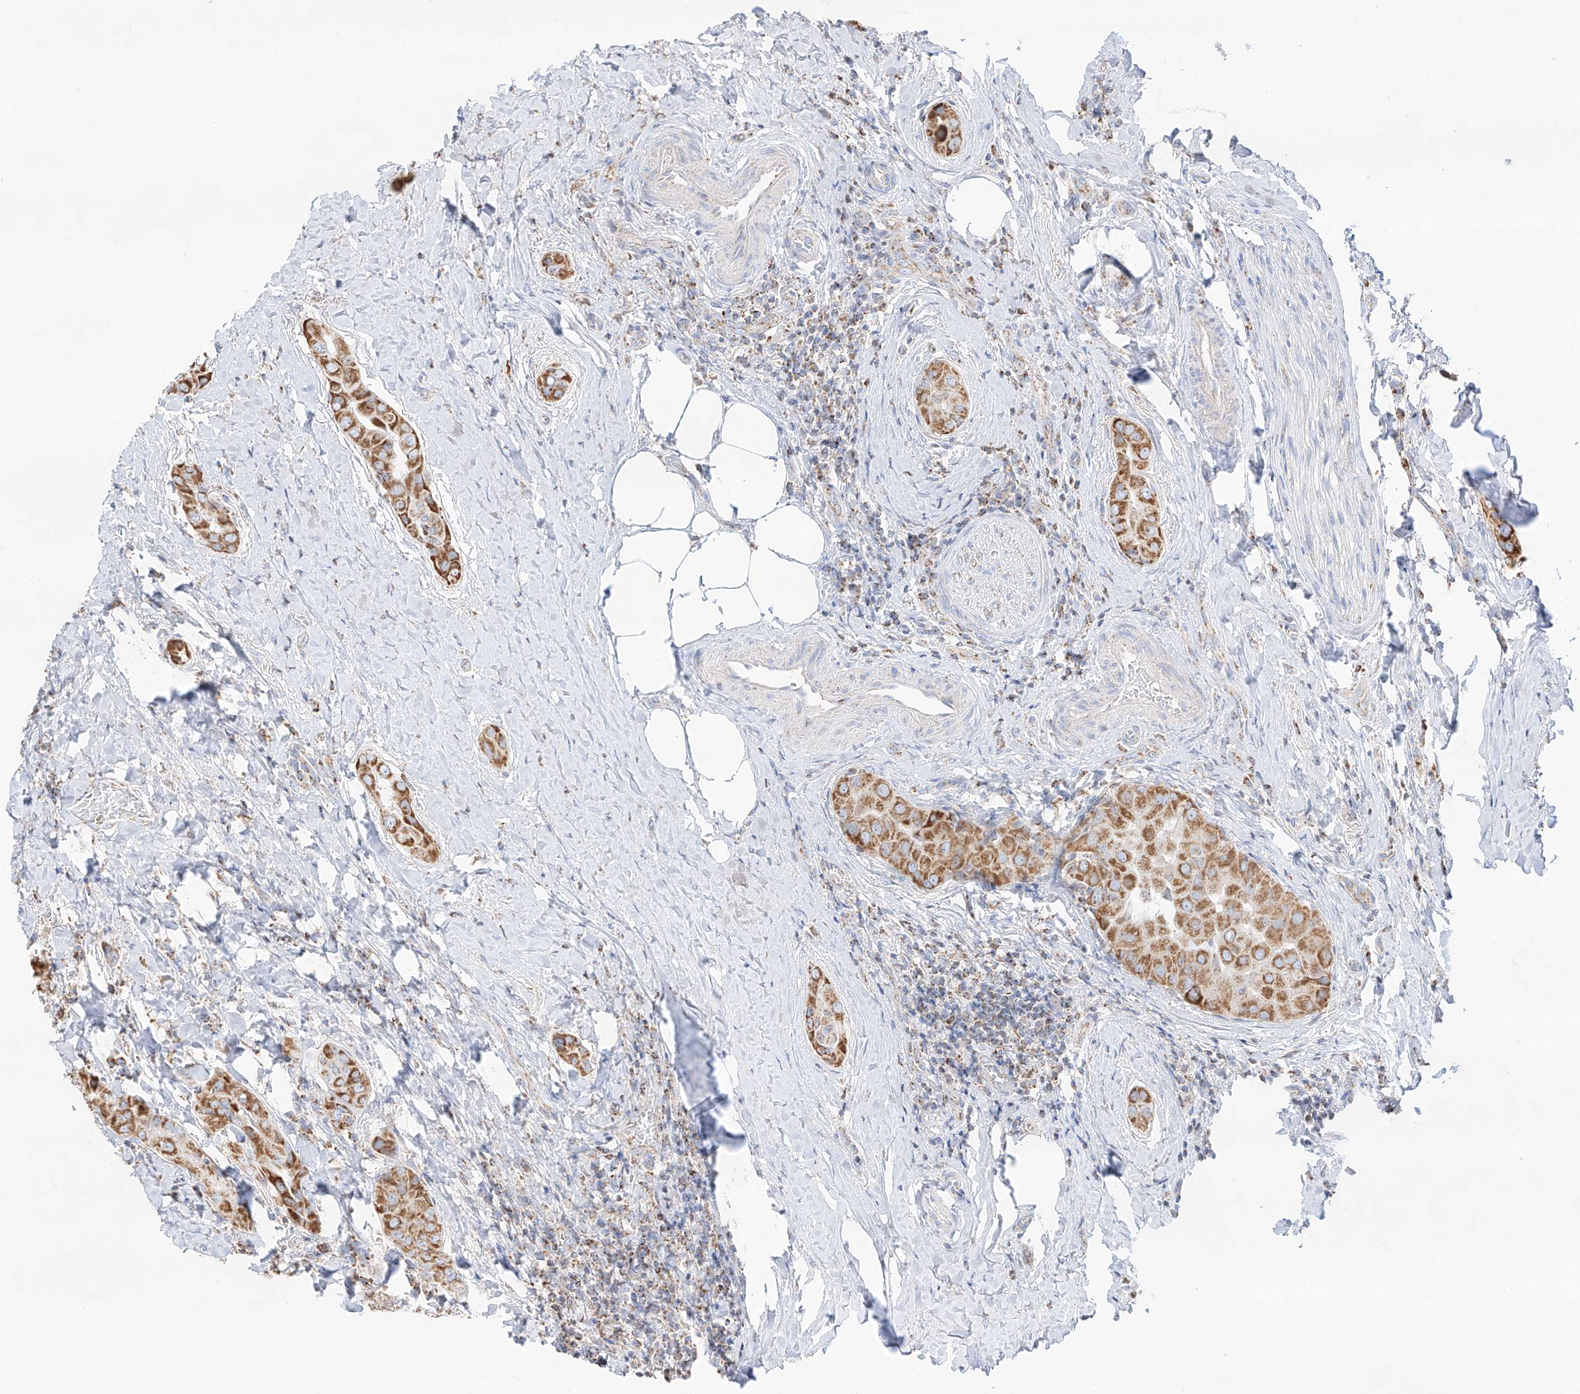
{"staining": {"intensity": "moderate", "quantity": ">75%", "location": "cytoplasmic/membranous"}, "tissue": "thyroid cancer", "cell_type": "Tumor cells", "image_type": "cancer", "snomed": [{"axis": "morphology", "description": "Papillary adenocarcinoma, NOS"}, {"axis": "topography", "description": "Thyroid gland"}], "caption": "About >75% of tumor cells in thyroid papillary adenocarcinoma show moderate cytoplasmic/membranous protein staining as visualized by brown immunohistochemical staining.", "gene": "TTC27", "patient": {"sex": "male", "age": 33}}